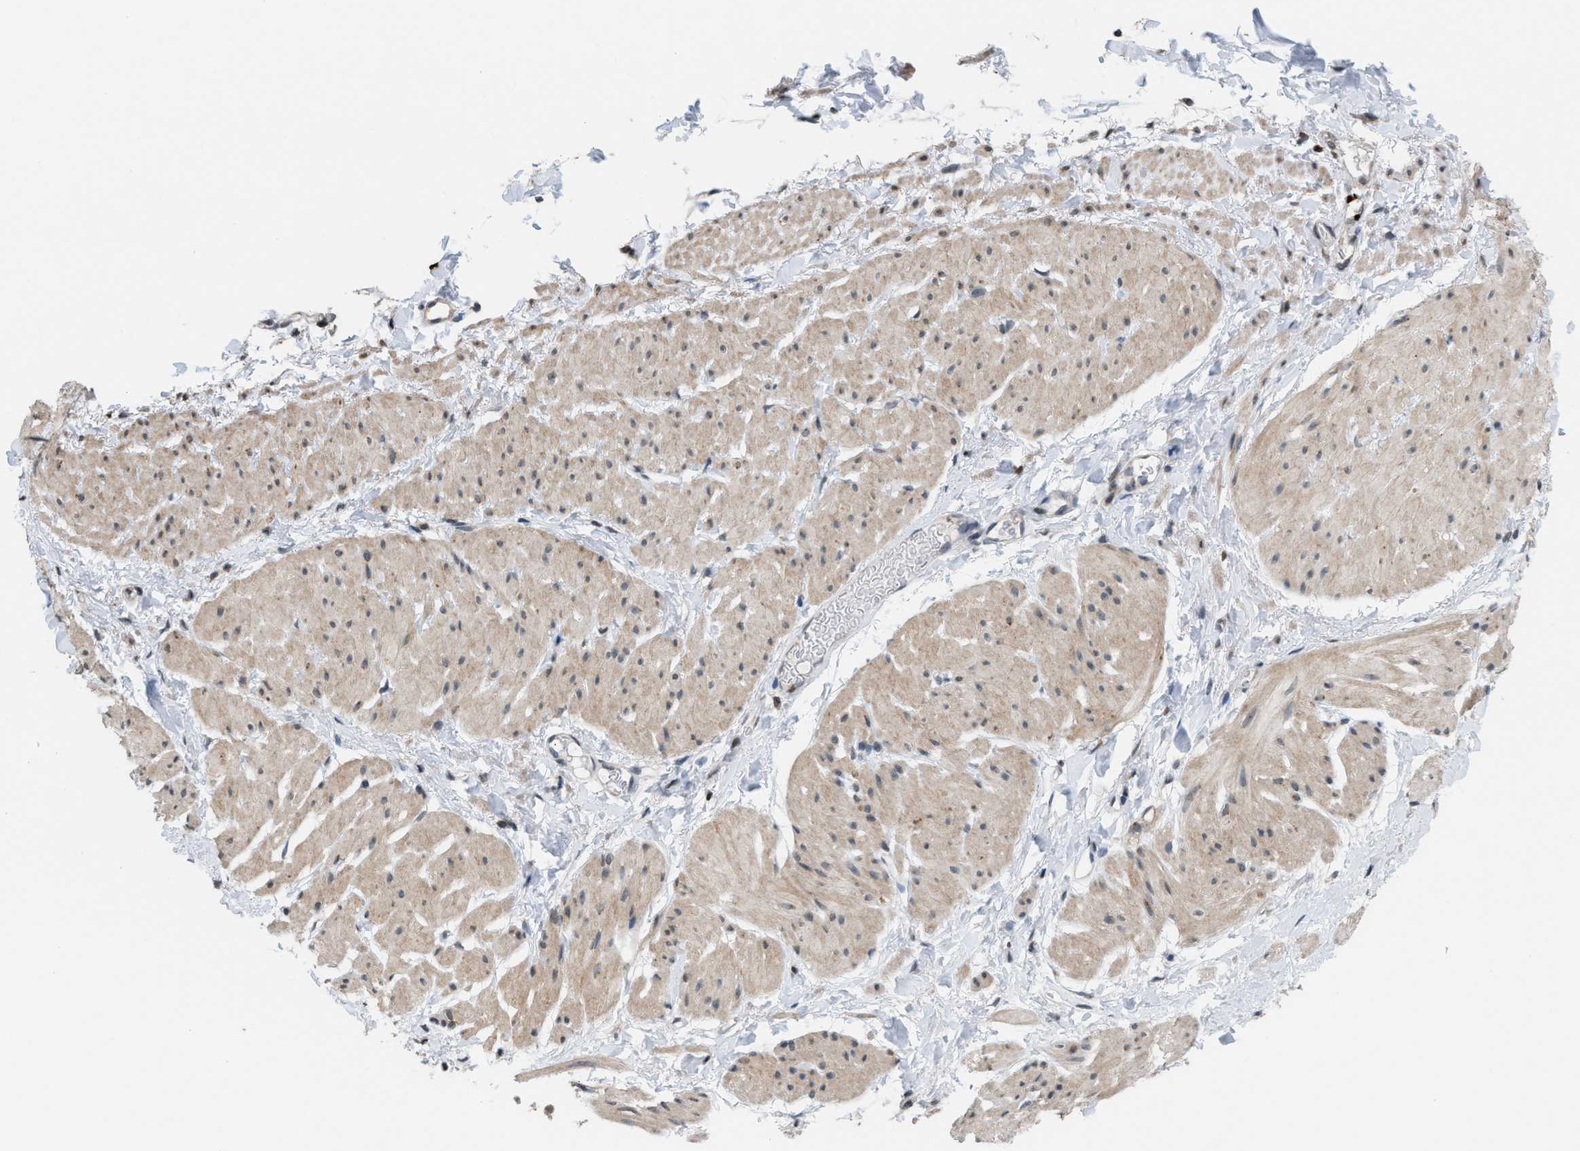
{"staining": {"intensity": "weak", "quantity": "25%-75%", "location": "cytoplasmic/membranous"}, "tissue": "smooth muscle", "cell_type": "Smooth muscle cells", "image_type": "normal", "snomed": [{"axis": "morphology", "description": "Normal tissue, NOS"}, {"axis": "topography", "description": "Smooth muscle"}], "caption": "High-magnification brightfield microscopy of normal smooth muscle stained with DAB (brown) and counterstained with hematoxylin (blue). smooth muscle cells exhibit weak cytoplasmic/membranous expression is identified in approximately25%-75% of cells.", "gene": "PRUNE2", "patient": {"sex": "male", "age": 16}}